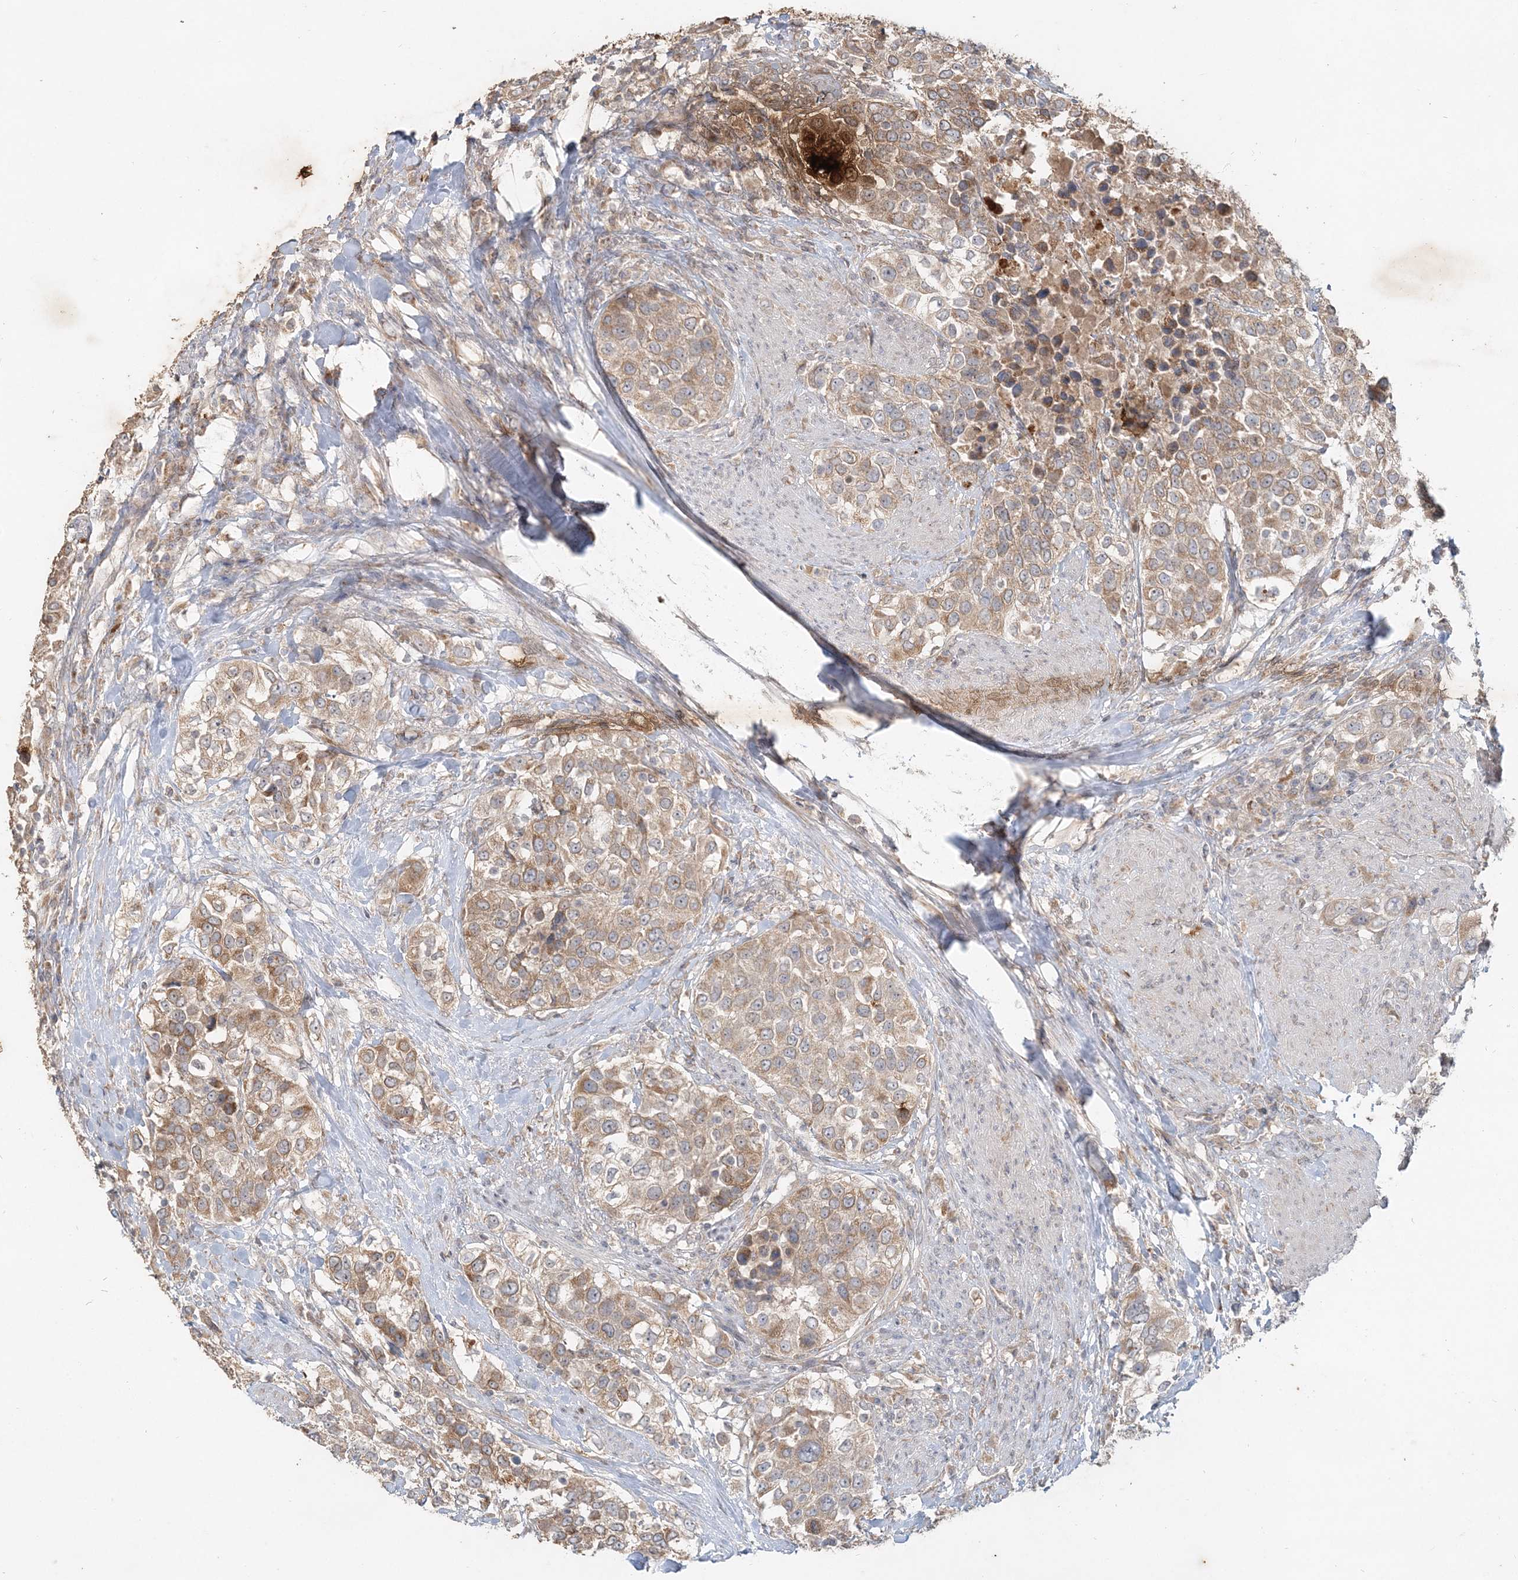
{"staining": {"intensity": "moderate", "quantity": ">75%", "location": "cytoplasmic/membranous"}, "tissue": "urothelial cancer", "cell_type": "Tumor cells", "image_type": "cancer", "snomed": [{"axis": "morphology", "description": "Urothelial carcinoma, High grade"}, {"axis": "topography", "description": "Urinary bladder"}], "caption": "A brown stain shows moderate cytoplasmic/membranous expression of a protein in urothelial carcinoma (high-grade) tumor cells.", "gene": "RAB14", "patient": {"sex": "female", "age": 80}}